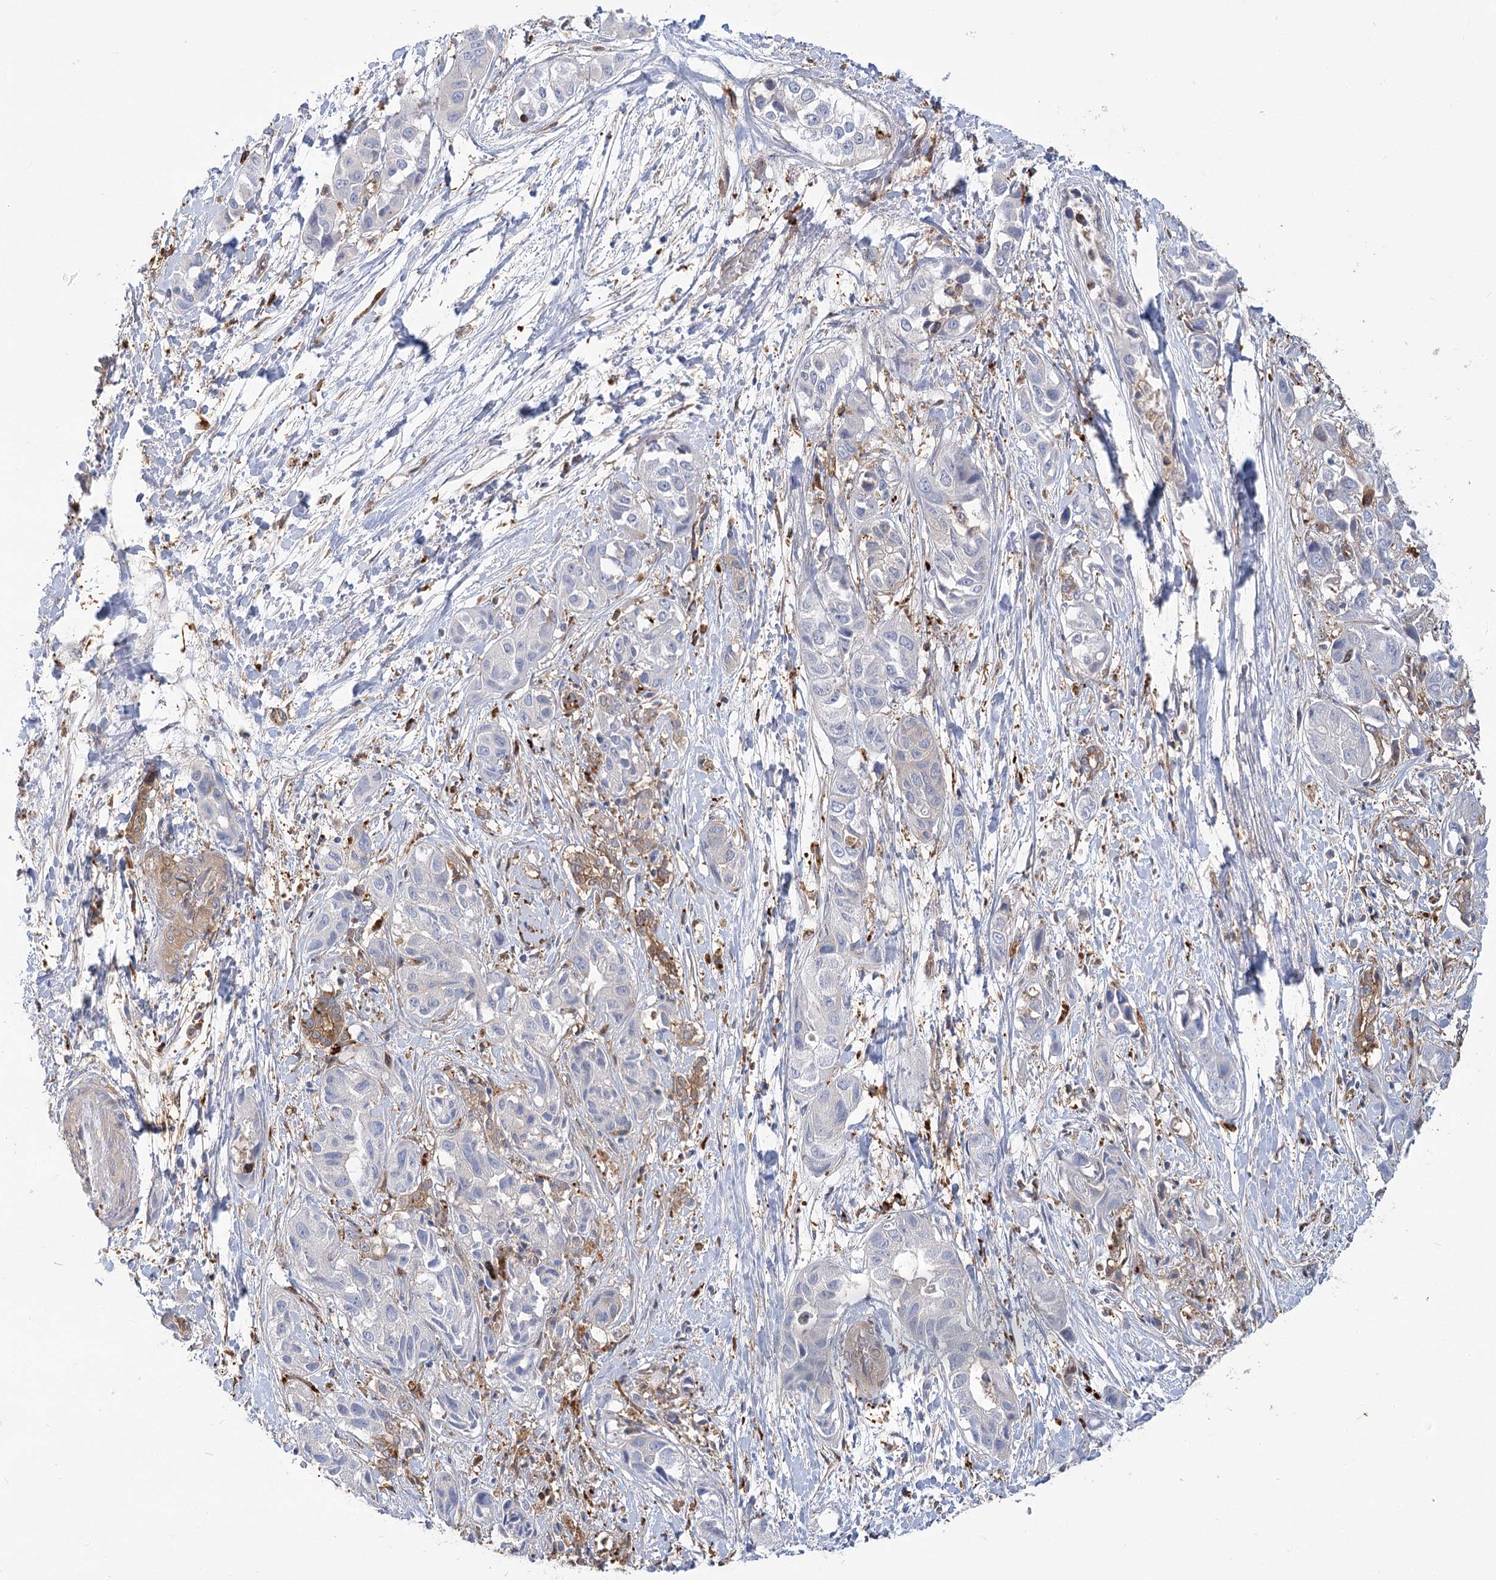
{"staining": {"intensity": "negative", "quantity": "none", "location": "none"}, "tissue": "liver cancer", "cell_type": "Tumor cells", "image_type": "cancer", "snomed": [{"axis": "morphology", "description": "Cholangiocarcinoma"}, {"axis": "topography", "description": "Liver"}], "caption": "There is no significant positivity in tumor cells of liver cancer (cholangiocarcinoma).", "gene": "GUSB", "patient": {"sex": "female", "age": 52}}